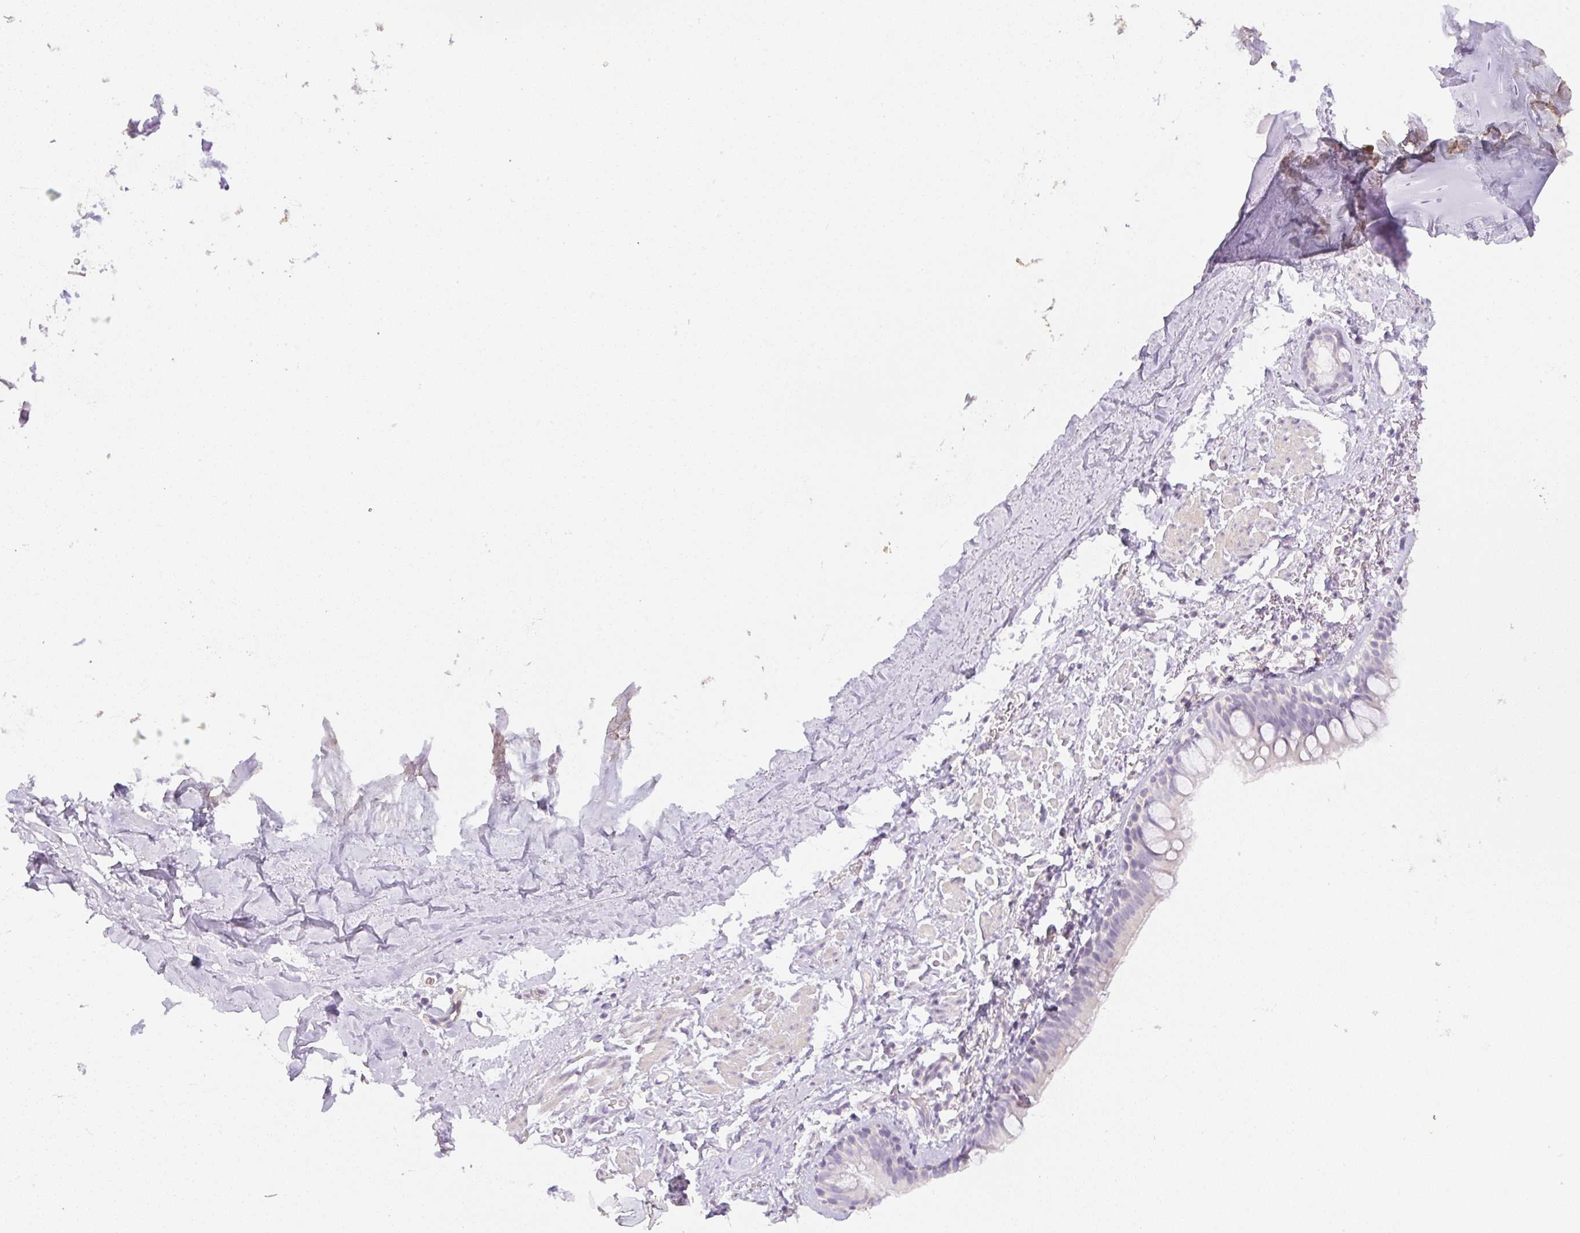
{"staining": {"intensity": "negative", "quantity": "none", "location": "none"}, "tissue": "bronchus", "cell_type": "Respiratory epithelial cells", "image_type": "normal", "snomed": [{"axis": "morphology", "description": "Normal tissue, NOS"}, {"axis": "topography", "description": "Bronchus"}], "caption": "High power microscopy micrograph of an immunohistochemistry histopathology image of unremarkable bronchus, revealing no significant expression in respiratory epithelial cells.", "gene": "MIA2", "patient": {"sex": "male", "age": 67}}